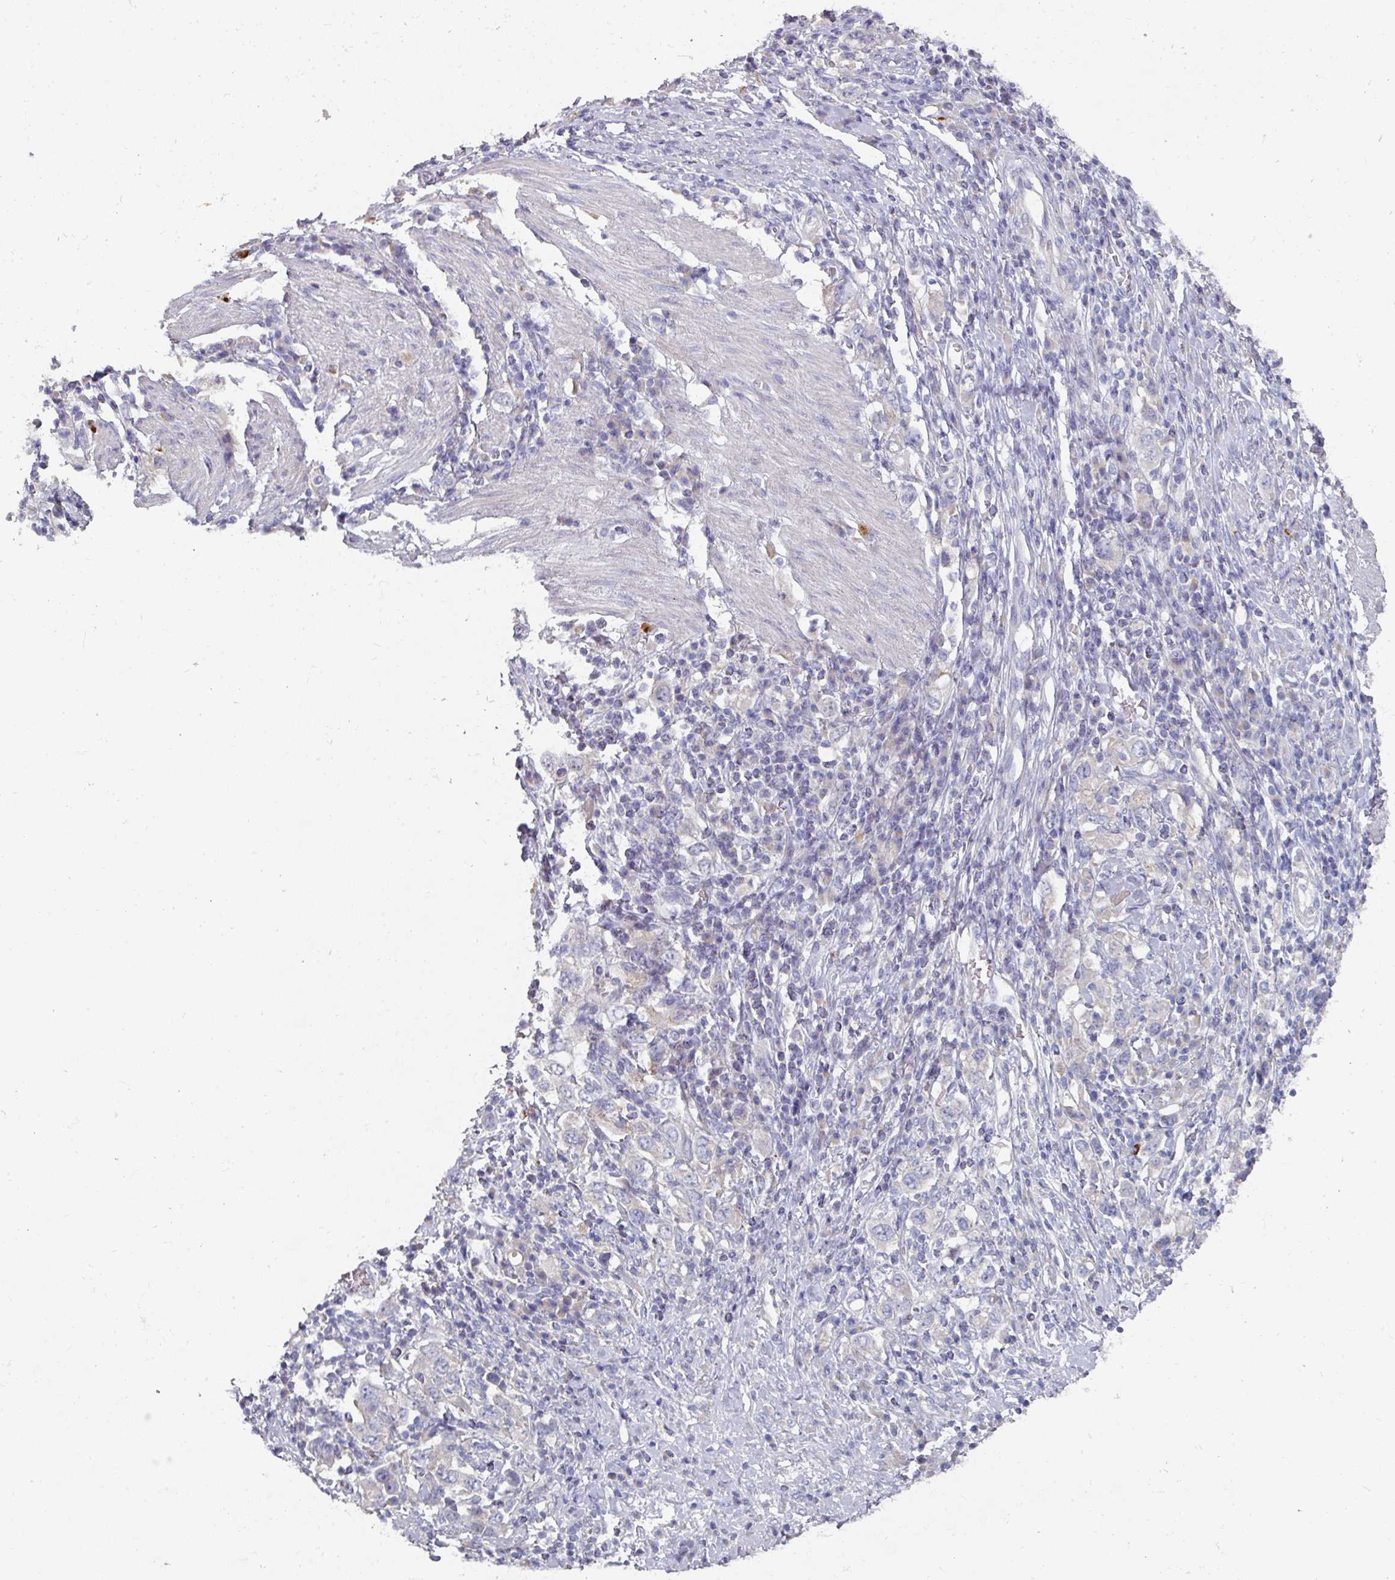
{"staining": {"intensity": "negative", "quantity": "none", "location": "none"}, "tissue": "stomach cancer", "cell_type": "Tumor cells", "image_type": "cancer", "snomed": [{"axis": "morphology", "description": "Adenocarcinoma, NOS"}, {"axis": "topography", "description": "Stomach, upper"}, {"axis": "topography", "description": "Stomach"}], "caption": "Stomach cancer stained for a protein using immunohistochemistry (IHC) reveals no expression tumor cells.", "gene": "NT5C1A", "patient": {"sex": "male", "age": 62}}